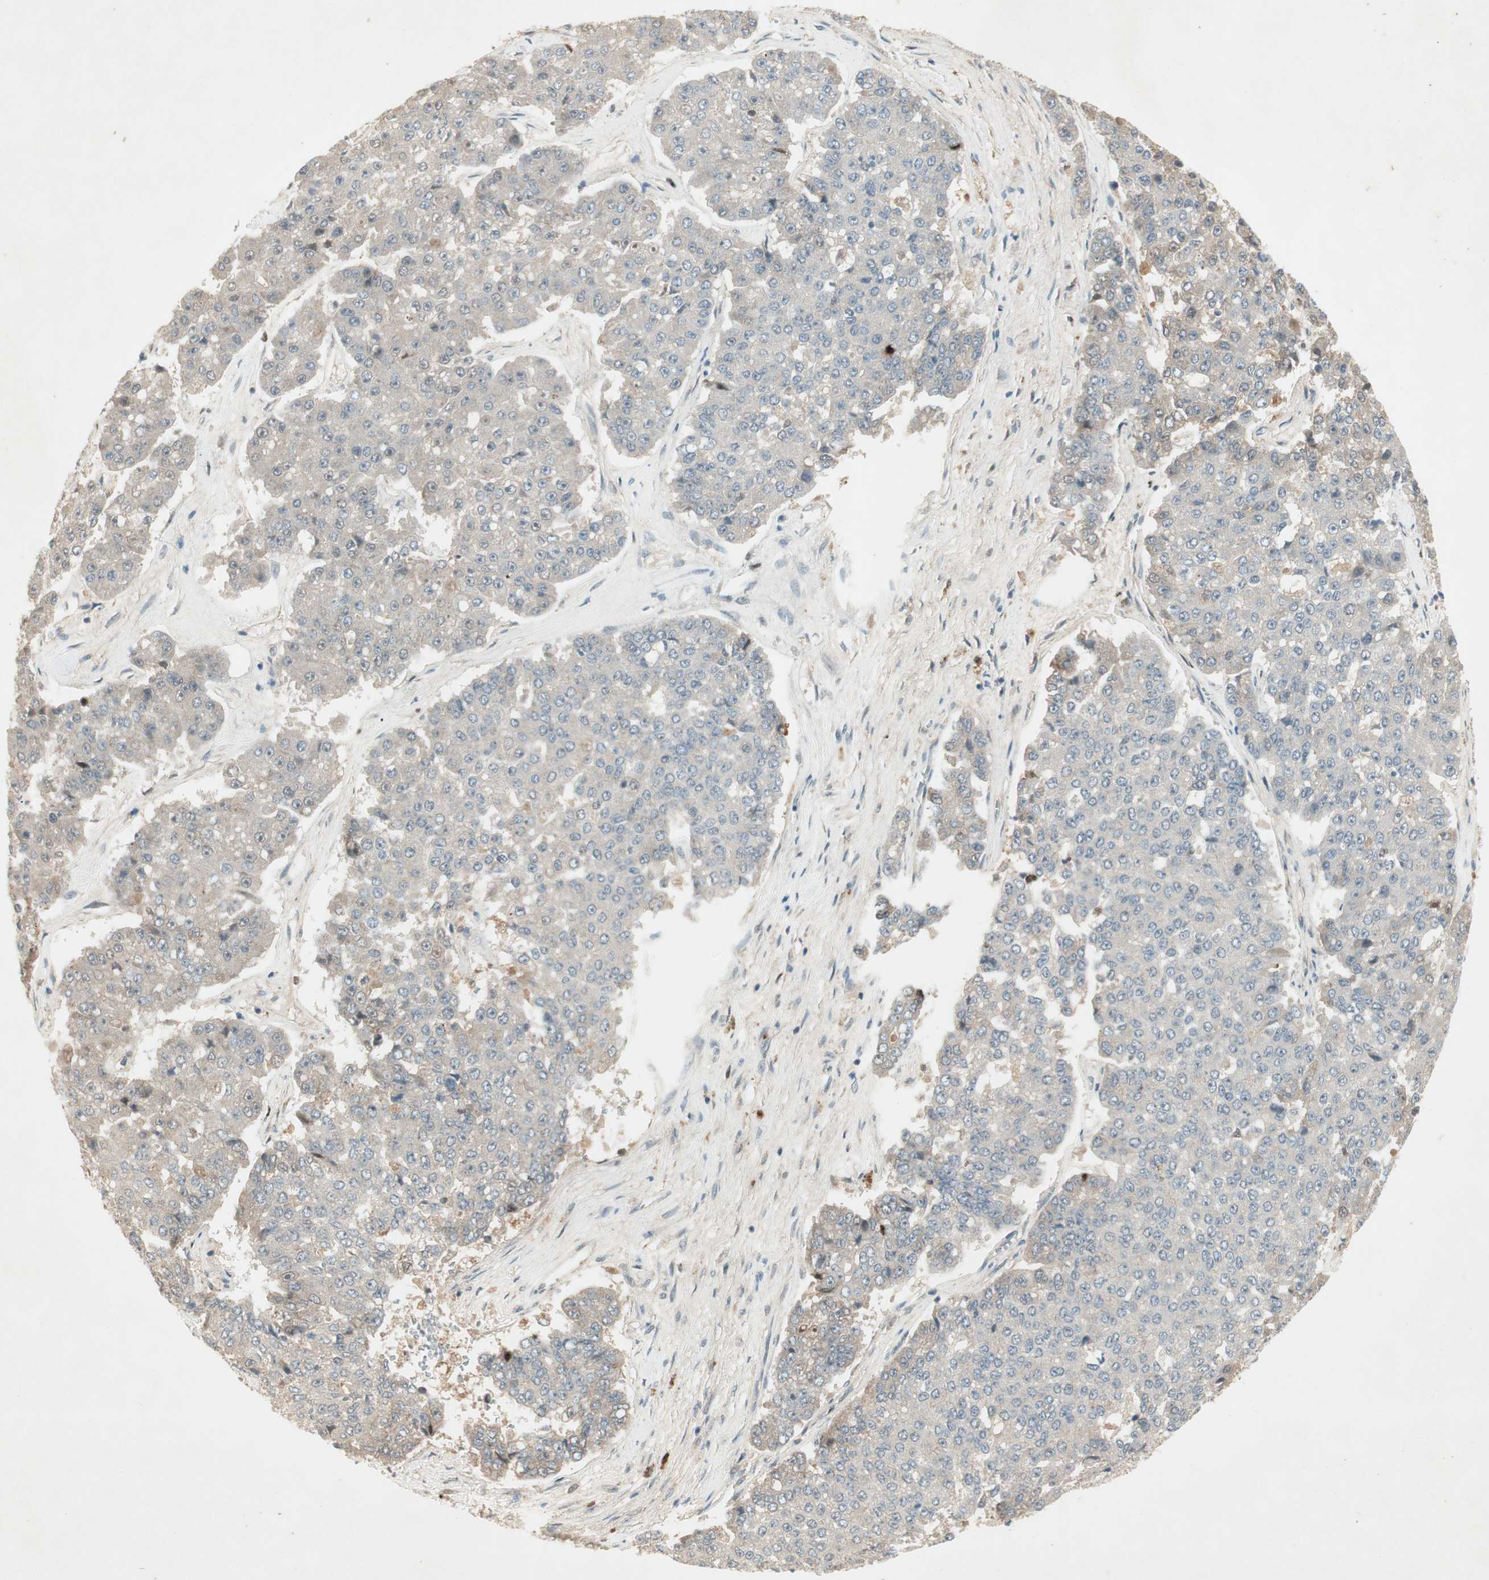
{"staining": {"intensity": "negative", "quantity": "none", "location": "none"}, "tissue": "pancreatic cancer", "cell_type": "Tumor cells", "image_type": "cancer", "snomed": [{"axis": "morphology", "description": "Adenocarcinoma, NOS"}, {"axis": "topography", "description": "Pancreas"}], "caption": "High power microscopy image of an immunohistochemistry (IHC) photomicrograph of pancreatic cancer (adenocarcinoma), revealing no significant expression in tumor cells.", "gene": "RNGTT", "patient": {"sex": "male", "age": 50}}